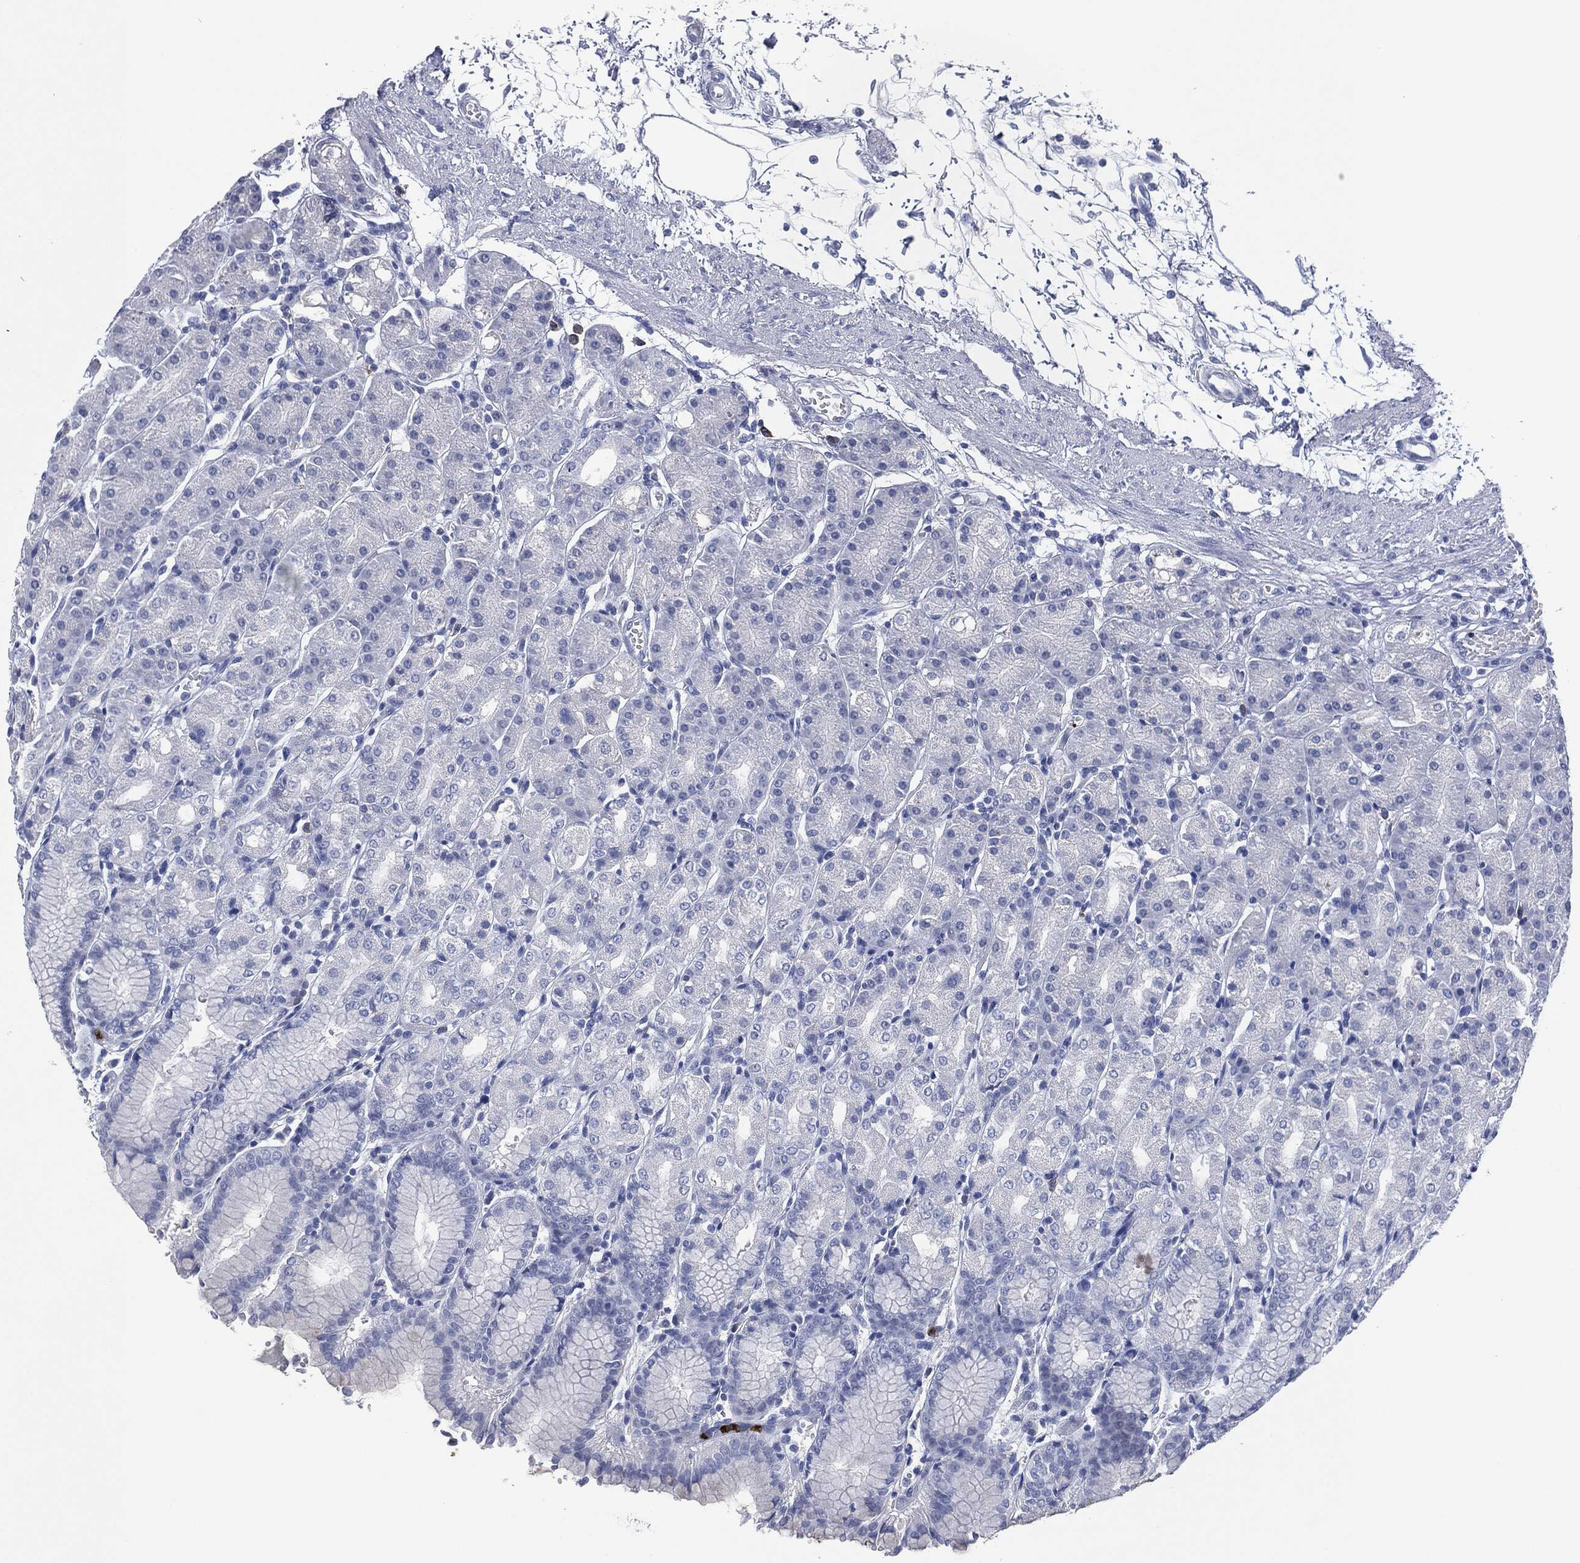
{"staining": {"intensity": "negative", "quantity": "none", "location": "none"}, "tissue": "stomach", "cell_type": "Glandular cells", "image_type": "normal", "snomed": [{"axis": "morphology", "description": "Normal tissue, NOS"}, {"axis": "morphology", "description": "Adenocarcinoma, NOS"}, {"axis": "topography", "description": "Stomach"}], "caption": "This is a micrograph of IHC staining of normal stomach, which shows no expression in glandular cells.", "gene": "CEACAM8", "patient": {"sex": "female", "age": 81}}